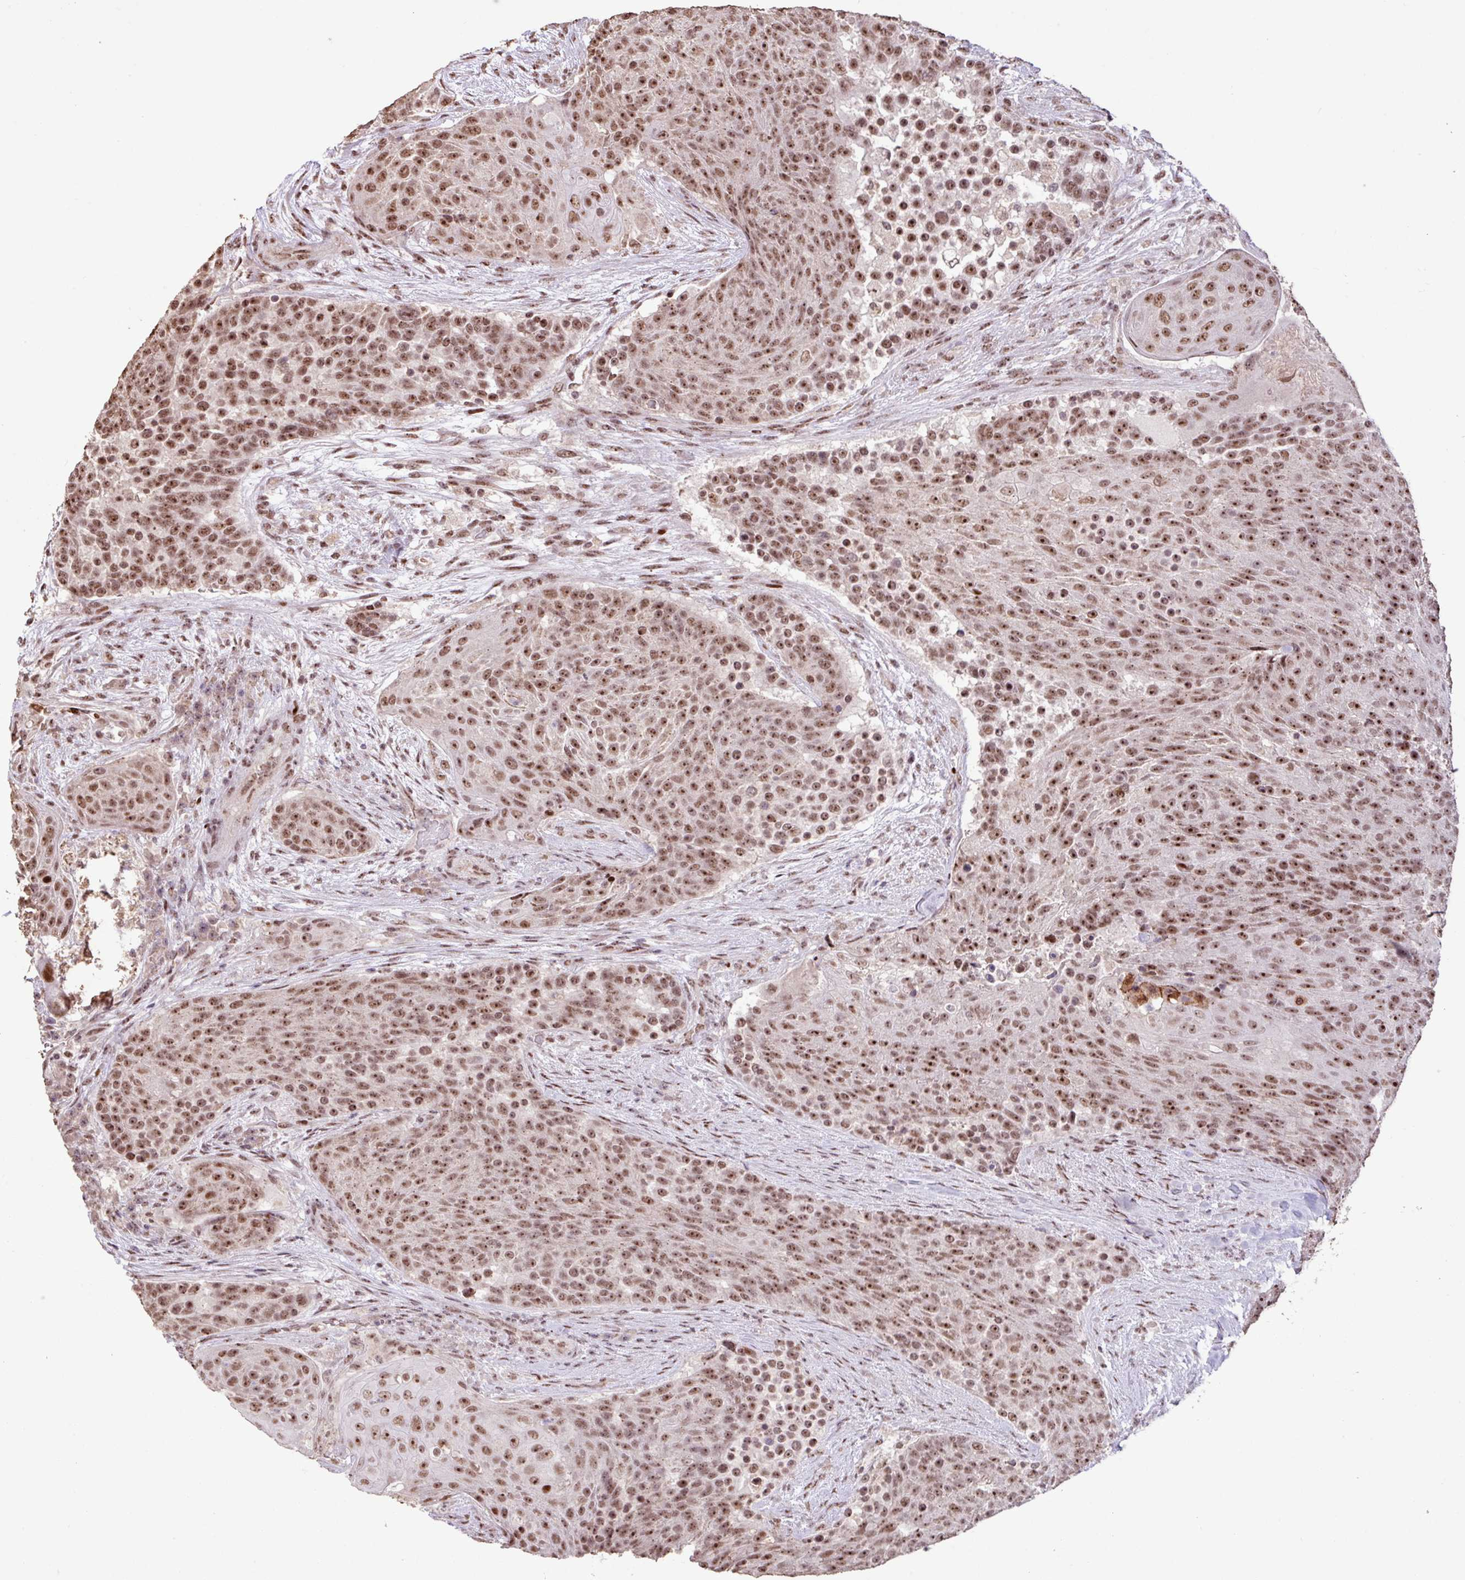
{"staining": {"intensity": "strong", "quantity": ">75%", "location": "nuclear"}, "tissue": "urothelial cancer", "cell_type": "Tumor cells", "image_type": "cancer", "snomed": [{"axis": "morphology", "description": "Urothelial carcinoma, High grade"}, {"axis": "topography", "description": "Urinary bladder"}], "caption": "High-grade urothelial carcinoma was stained to show a protein in brown. There is high levels of strong nuclear positivity in approximately >75% of tumor cells.", "gene": "ZNF709", "patient": {"sex": "female", "age": 63}}